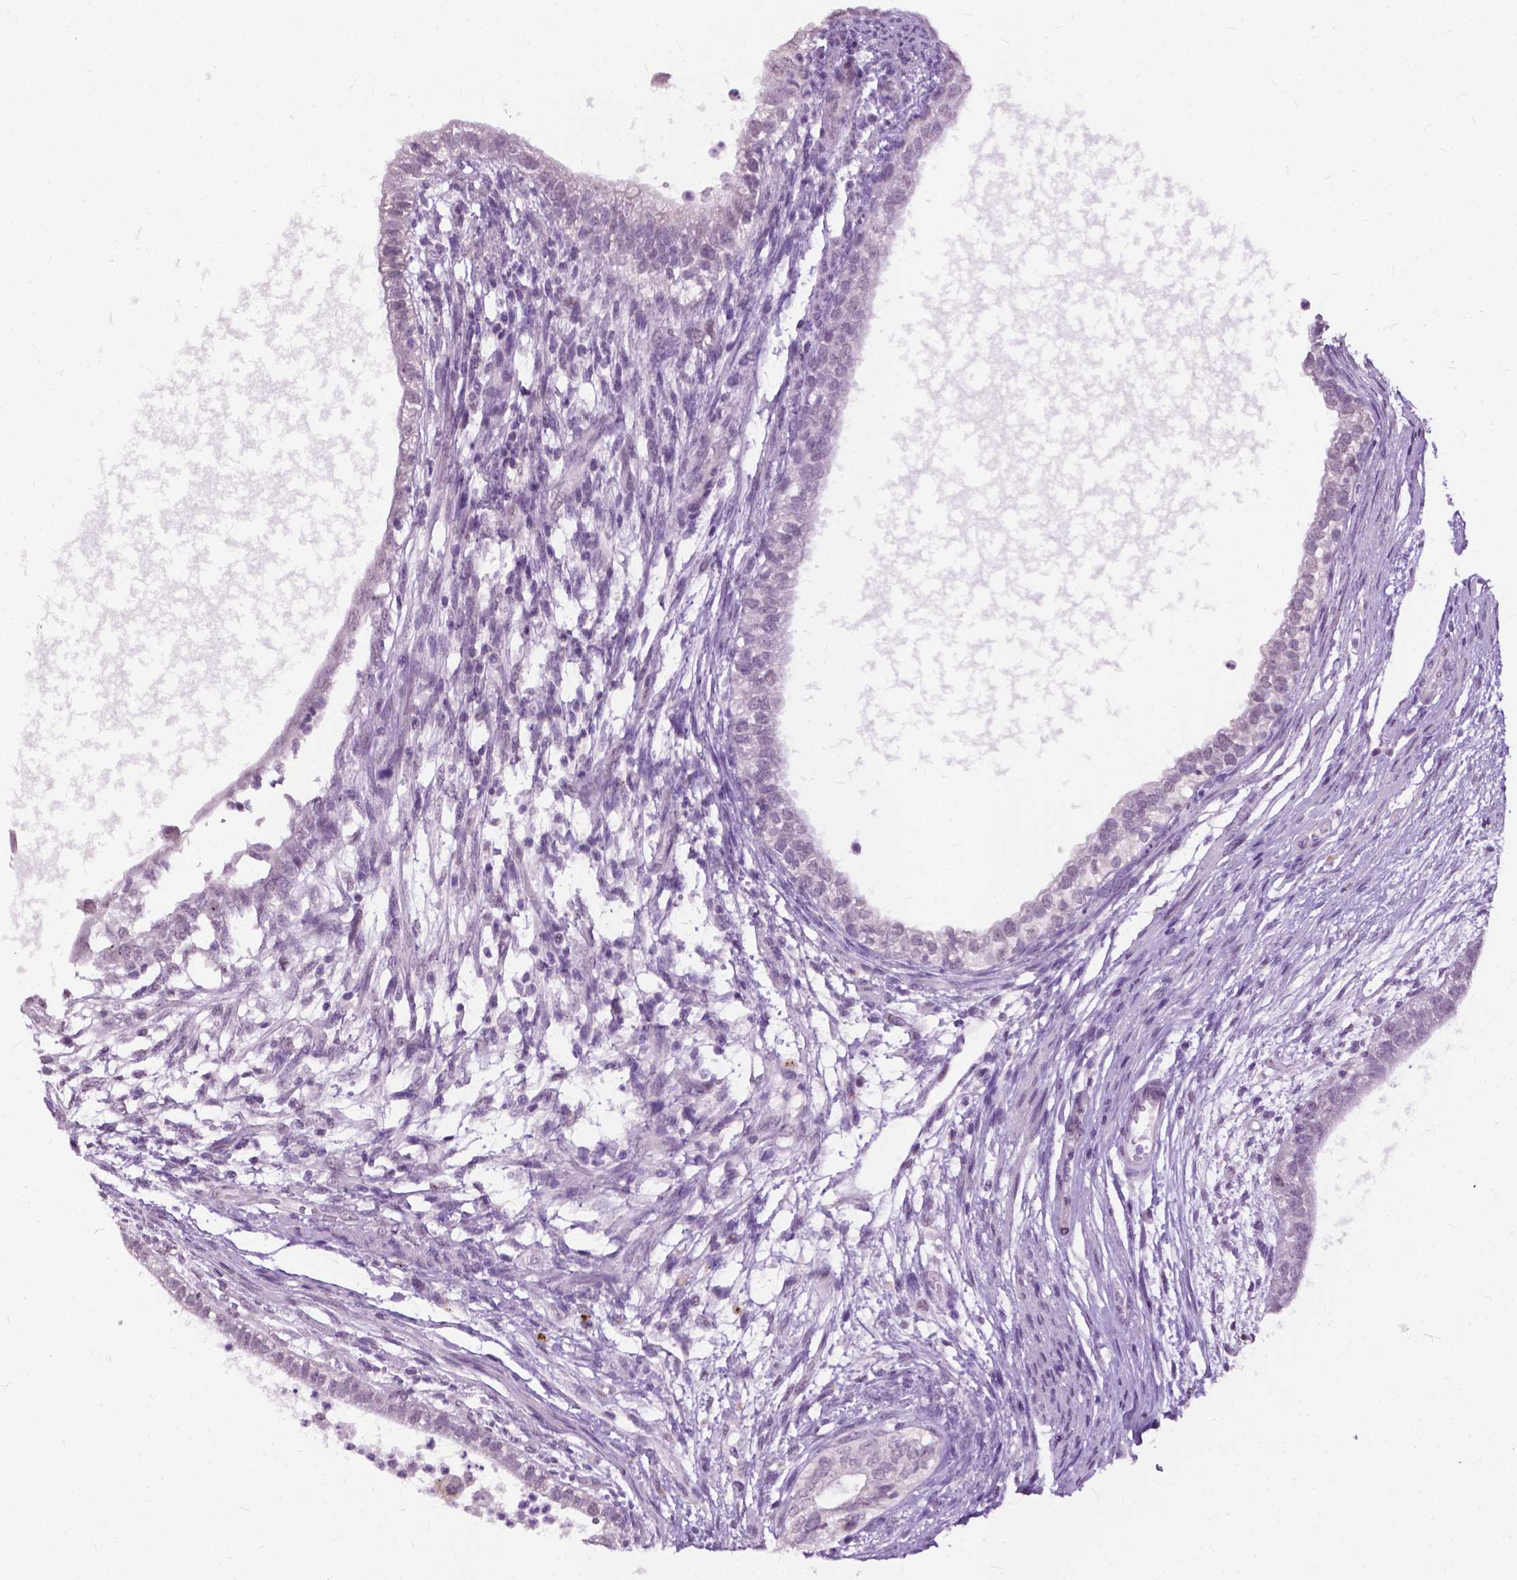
{"staining": {"intensity": "negative", "quantity": "none", "location": "none"}, "tissue": "testis cancer", "cell_type": "Tumor cells", "image_type": "cancer", "snomed": [{"axis": "morphology", "description": "Carcinoma, Embryonal, NOS"}, {"axis": "topography", "description": "Testis"}], "caption": "Testis embryonal carcinoma was stained to show a protein in brown. There is no significant staining in tumor cells.", "gene": "GPR37L1", "patient": {"sex": "male", "age": 26}}